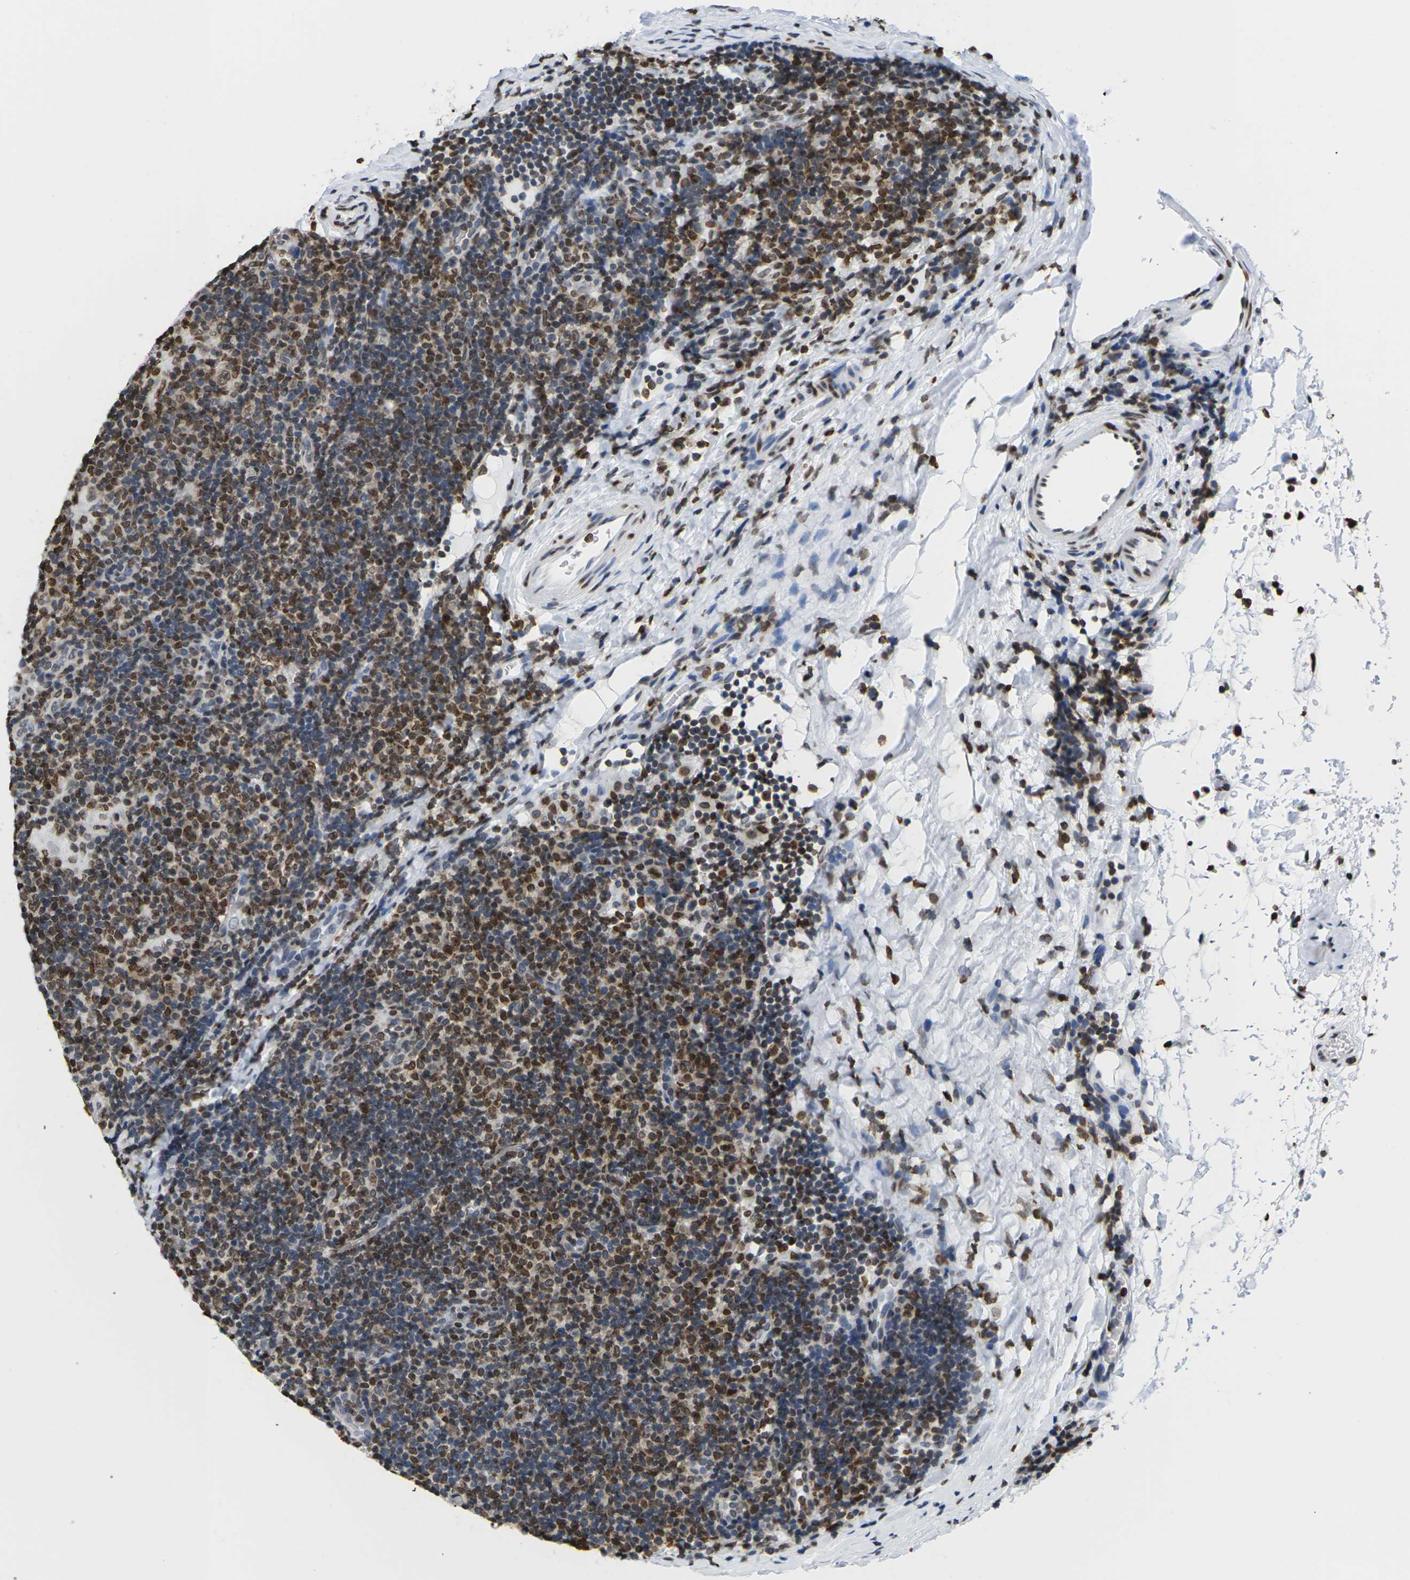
{"staining": {"intensity": "negative", "quantity": "none", "location": "none"}, "tissue": "lymphoma", "cell_type": "Tumor cells", "image_type": "cancer", "snomed": [{"axis": "morphology", "description": "Hodgkin's disease, NOS"}, {"axis": "topography", "description": "Lymph node"}], "caption": "Tumor cells show no significant staining in Hodgkin's disease. Brightfield microscopy of immunohistochemistry stained with DAB (brown) and hematoxylin (blue), captured at high magnification.", "gene": "H2AC21", "patient": {"sex": "female", "age": 57}}